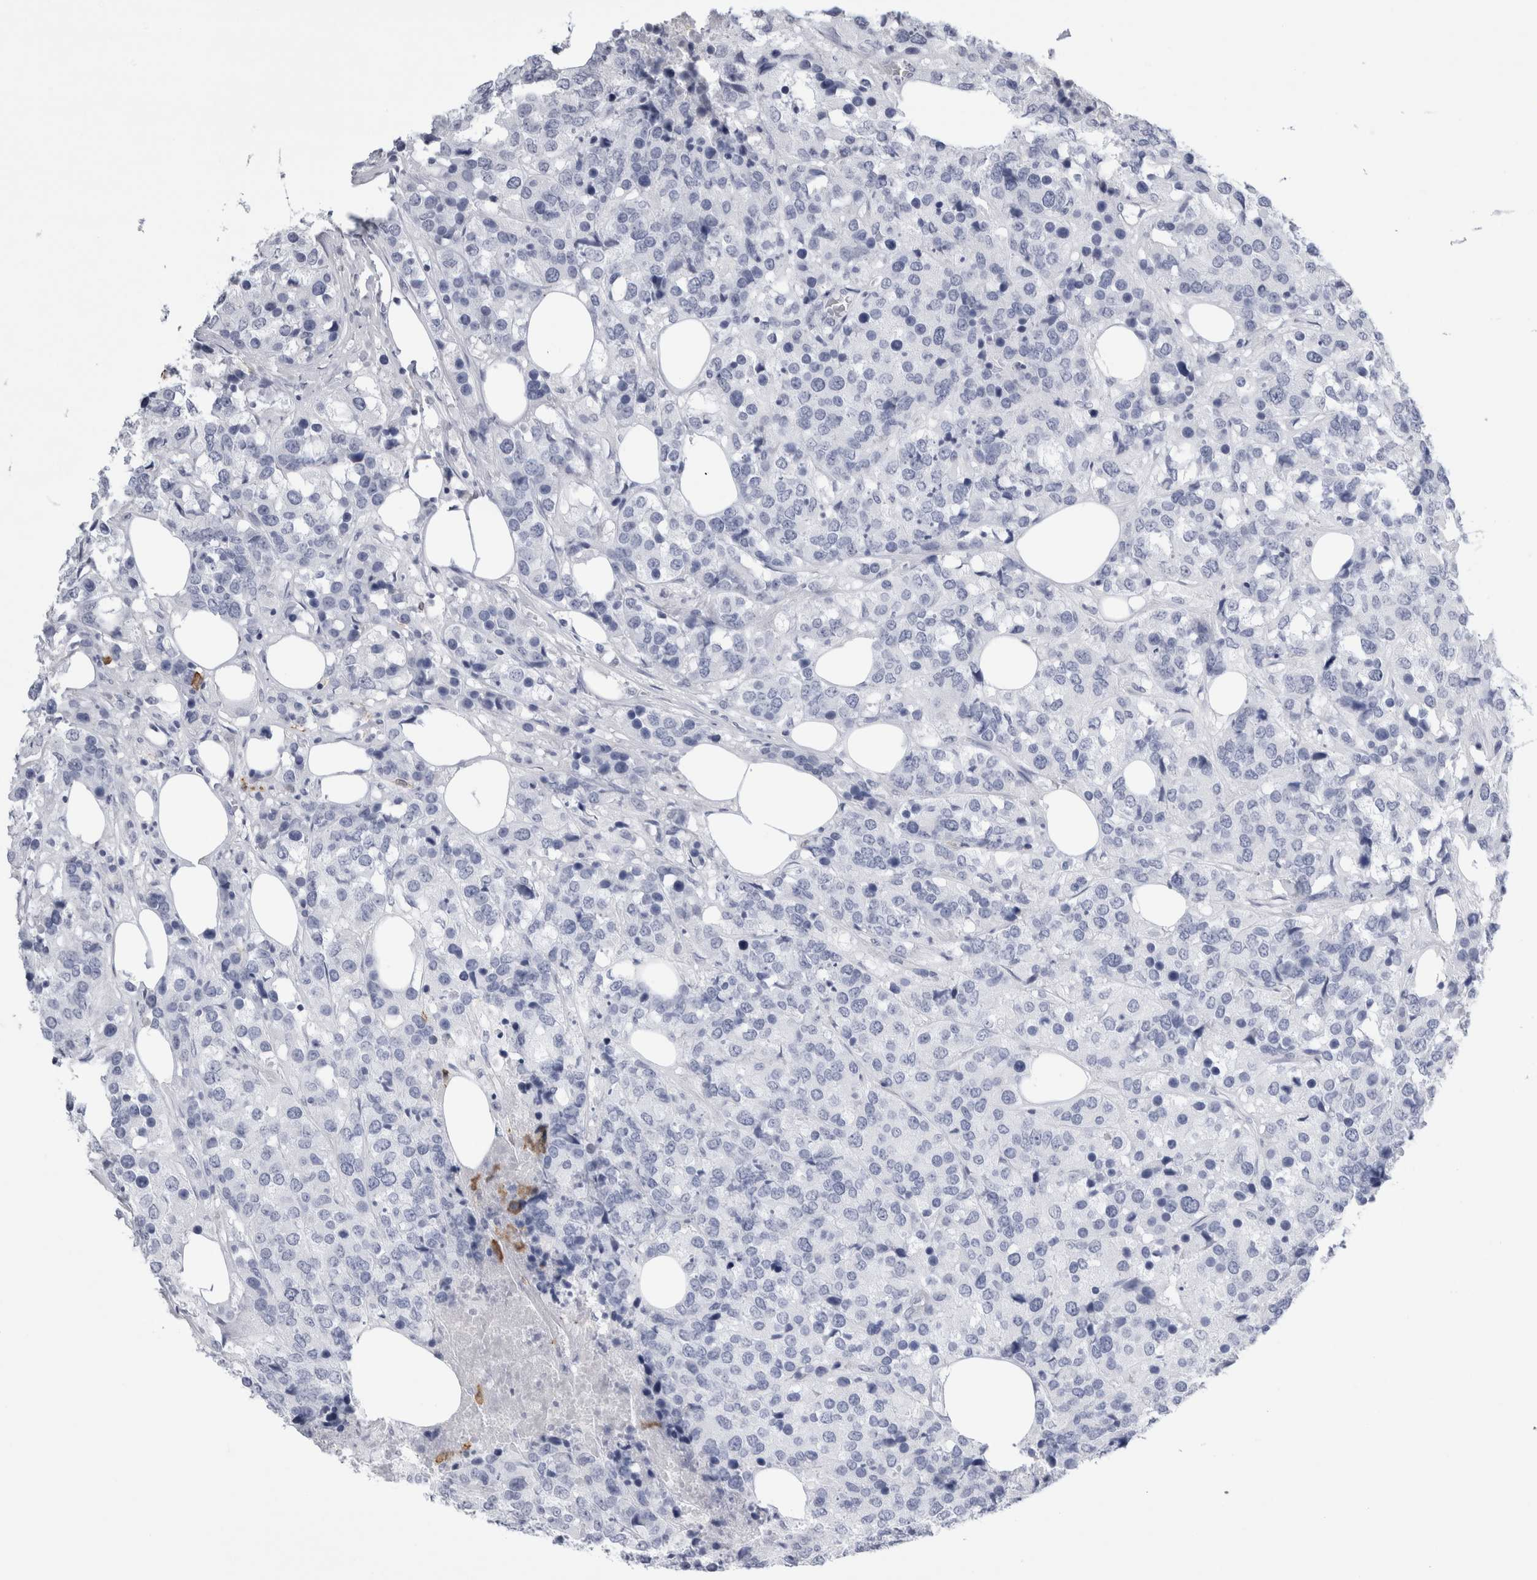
{"staining": {"intensity": "negative", "quantity": "none", "location": "none"}, "tissue": "breast cancer", "cell_type": "Tumor cells", "image_type": "cancer", "snomed": [{"axis": "morphology", "description": "Lobular carcinoma"}, {"axis": "topography", "description": "Breast"}], "caption": "Tumor cells show no significant positivity in breast cancer (lobular carcinoma). The staining was performed using DAB (3,3'-diaminobenzidine) to visualize the protein expression in brown, while the nuclei were stained in blue with hematoxylin (Magnification: 20x).", "gene": "S100A12", "patient": {"sex": "female", "age": 59}}